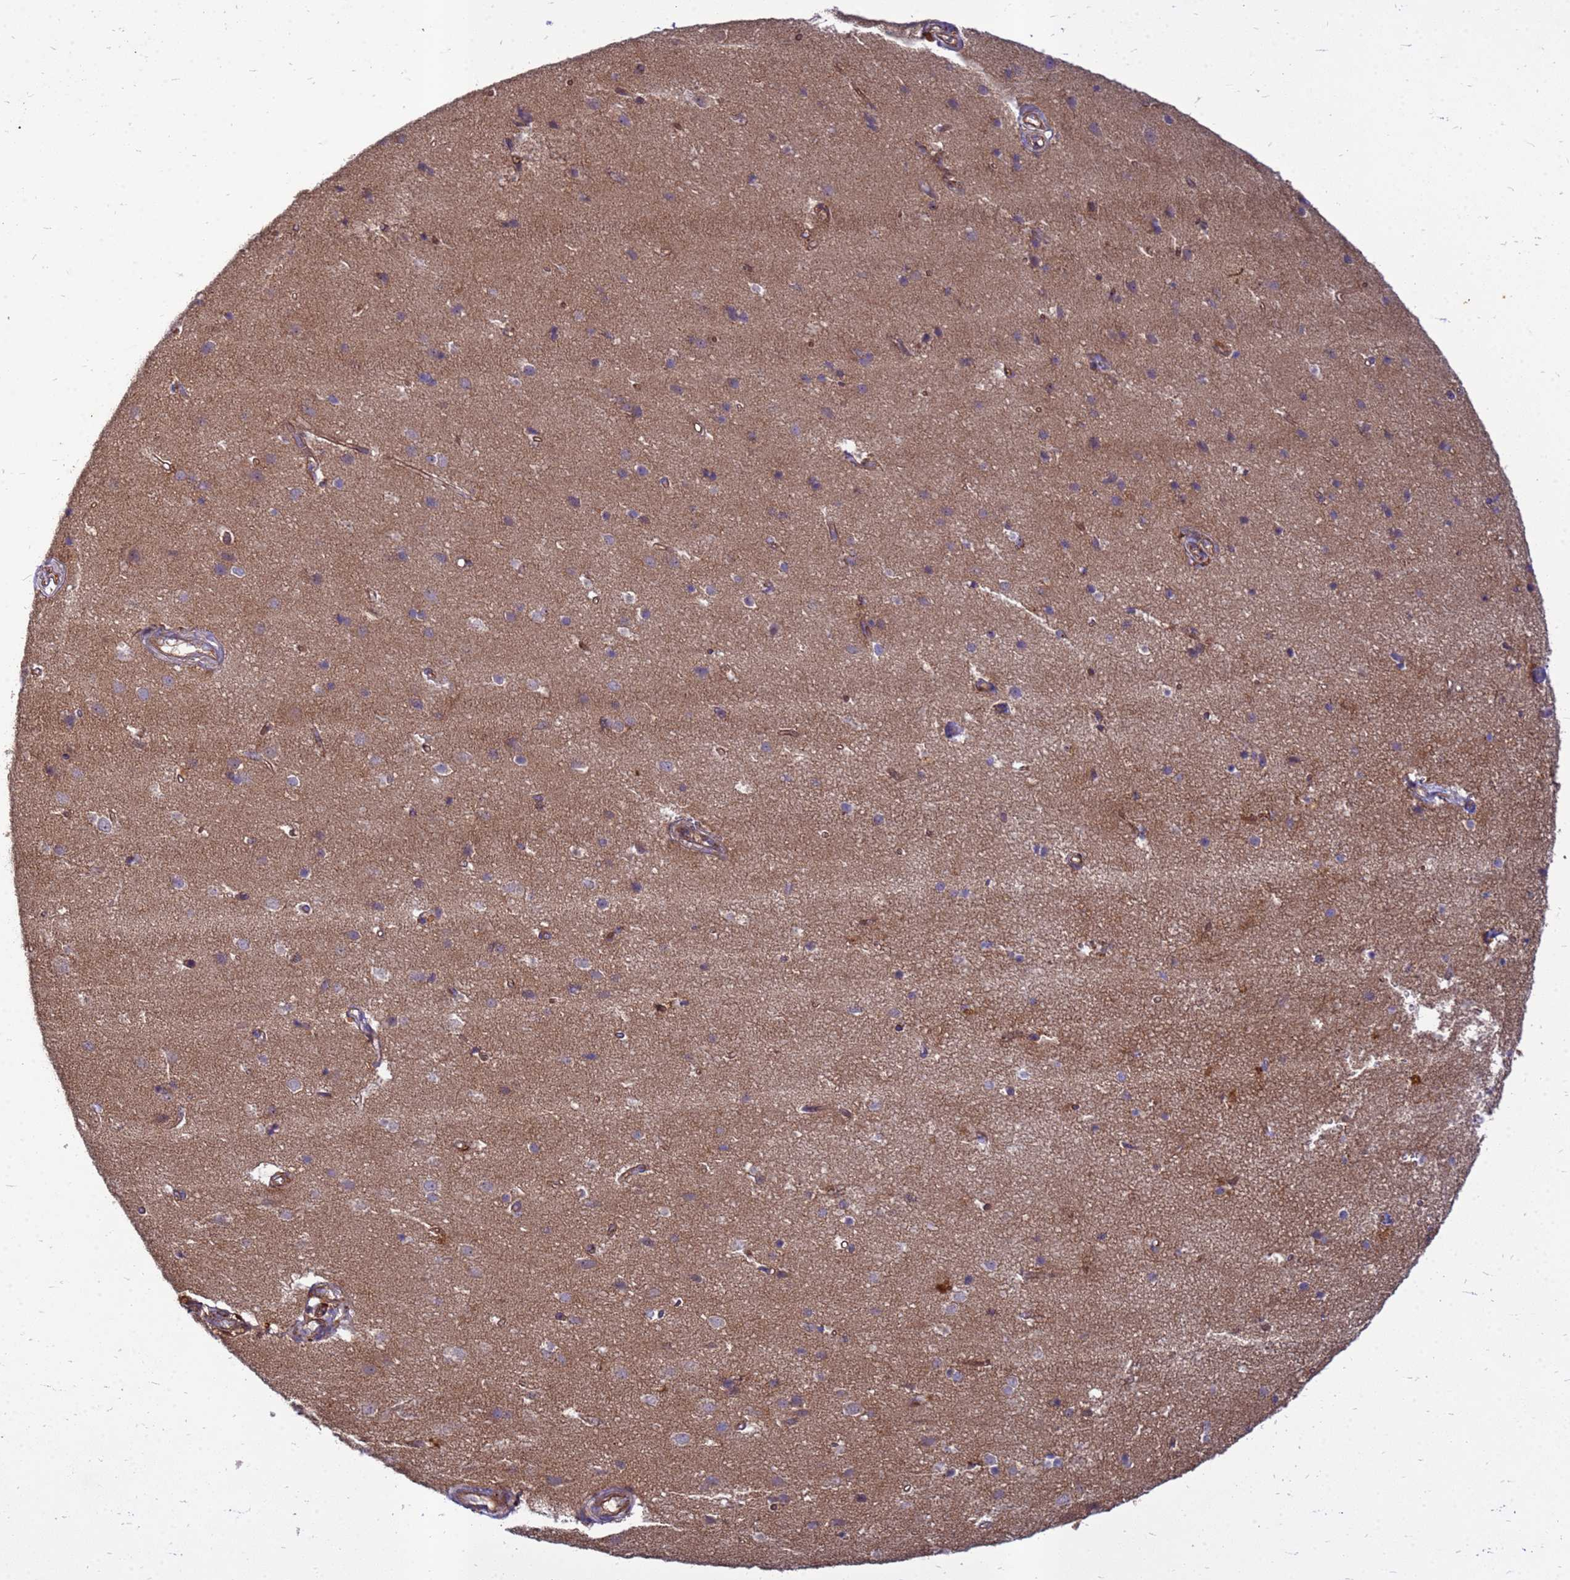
{"staining": {"intensity": "moderate", "quantity": "25%-75%", "location": "cytoplasmic/membranous"}, "tissue": "cerebral cortex", "cell_type": "Endothelial cells", "image_type": "normal", "snomed": [{"axis": "morphology", "description": "Normal tissue, NOS"}, {"axis": "topography", "description": "Cerebral cortex"}], "caption": "The micrograph exhibits staining of benign cerebral cortex, revealing moderate cytoplasmic/membranous protein expression (brown color) within endothelial cells.", "gene": "RNF215", "patient": {"sex": "male", "age": 54}}